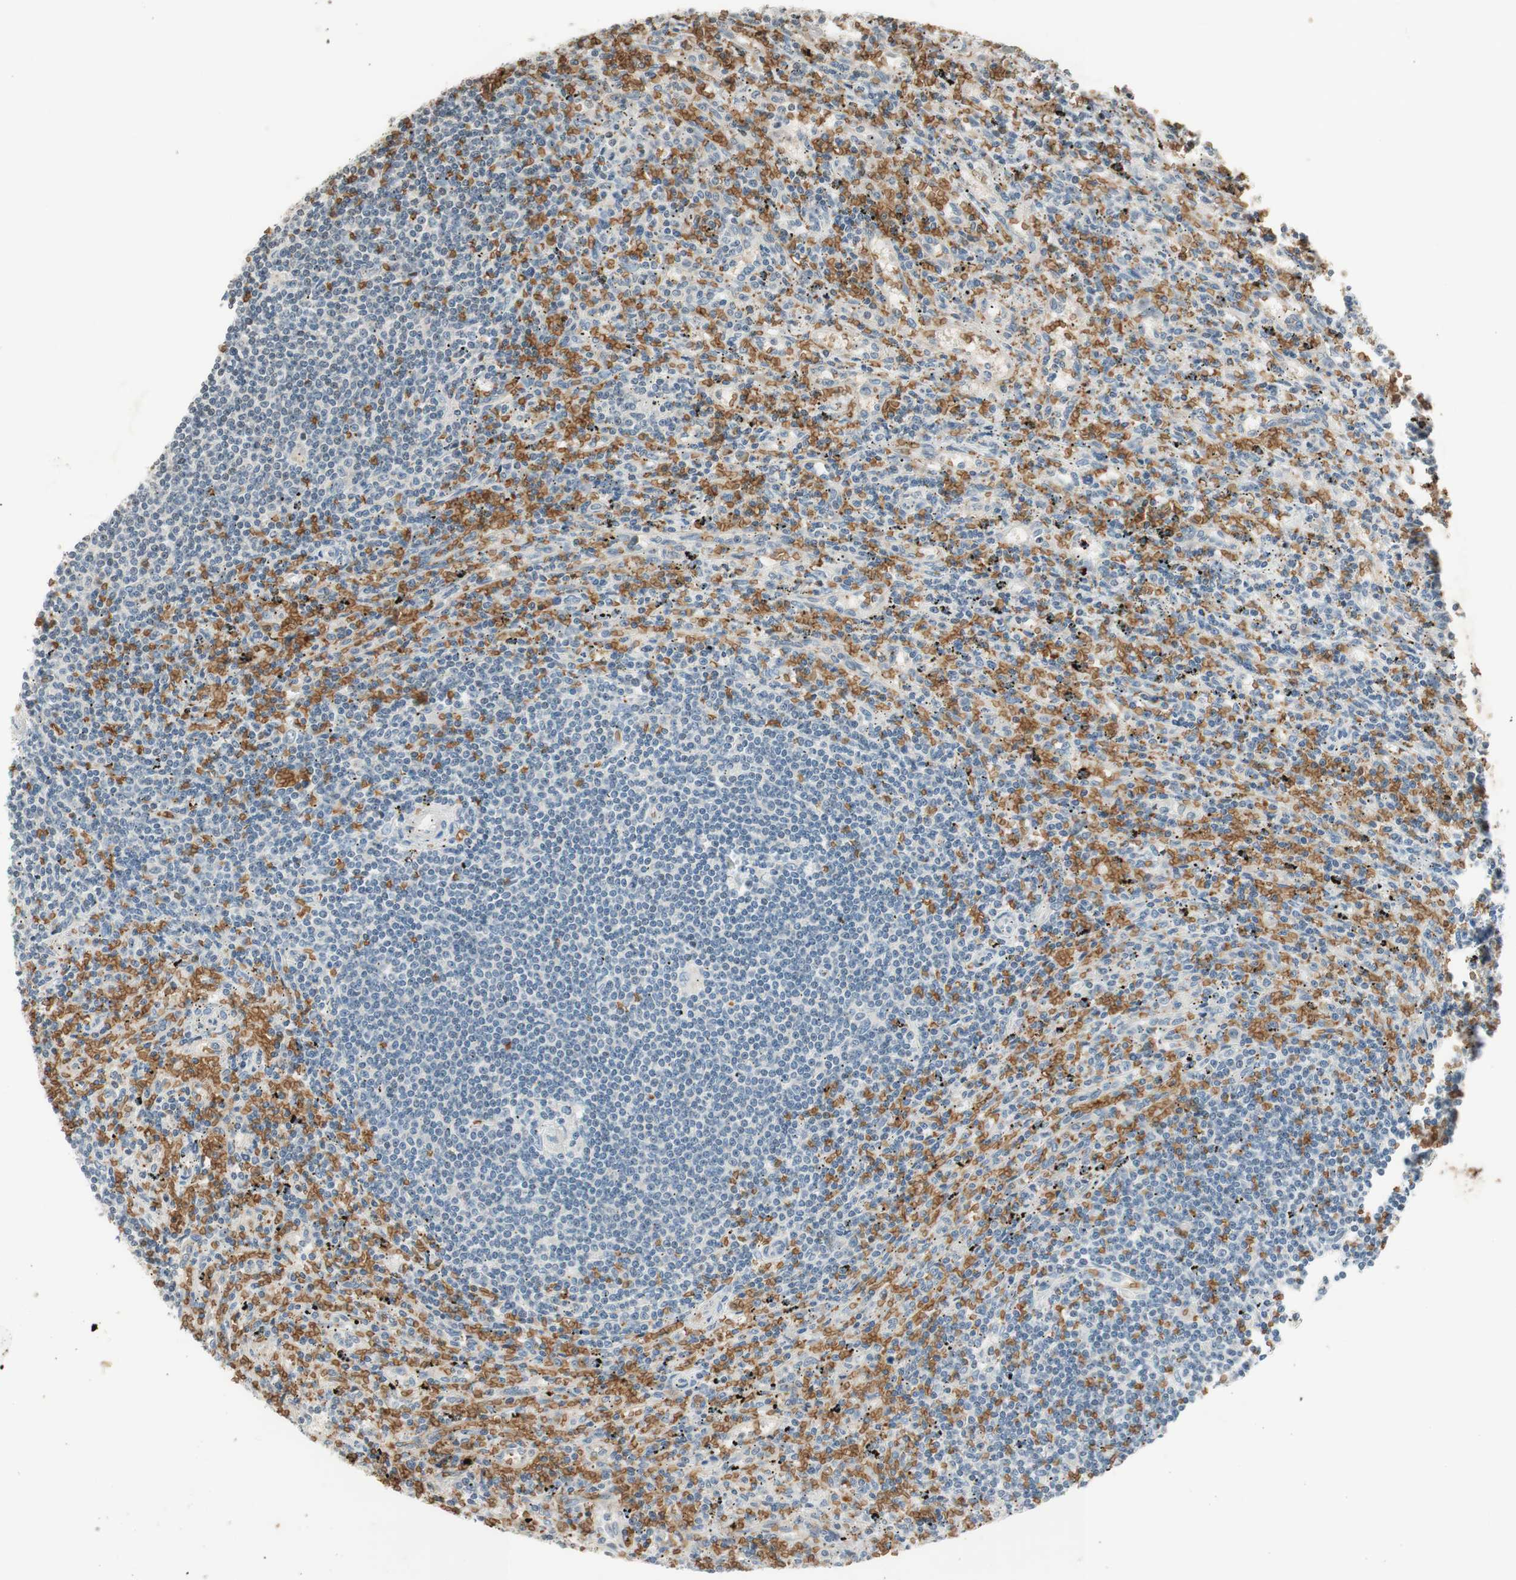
{"staining": {"intensity": "negative", "quantity": "none", "location": "none"}, "tissue": "lymphoma", "cell_type": "Tumor cells", "image_type": "cancer", "snomed": [{"axis": "morphology", "description": "Malignant lymphoma, non-Hodgkin's type, Low grade"}, {"axis": "topography", "description": "Spleen"}], "caption": "Protein analysis of lymphoma displays no significant staining in tumor cells. The staining is performed using DAB (3,3'-diaminobenzidine) brown chromogen with nuclei counter-stained in using hematoxylin.", "gene": "GYPC", "patient": {"sex": "male", "age": 76}}